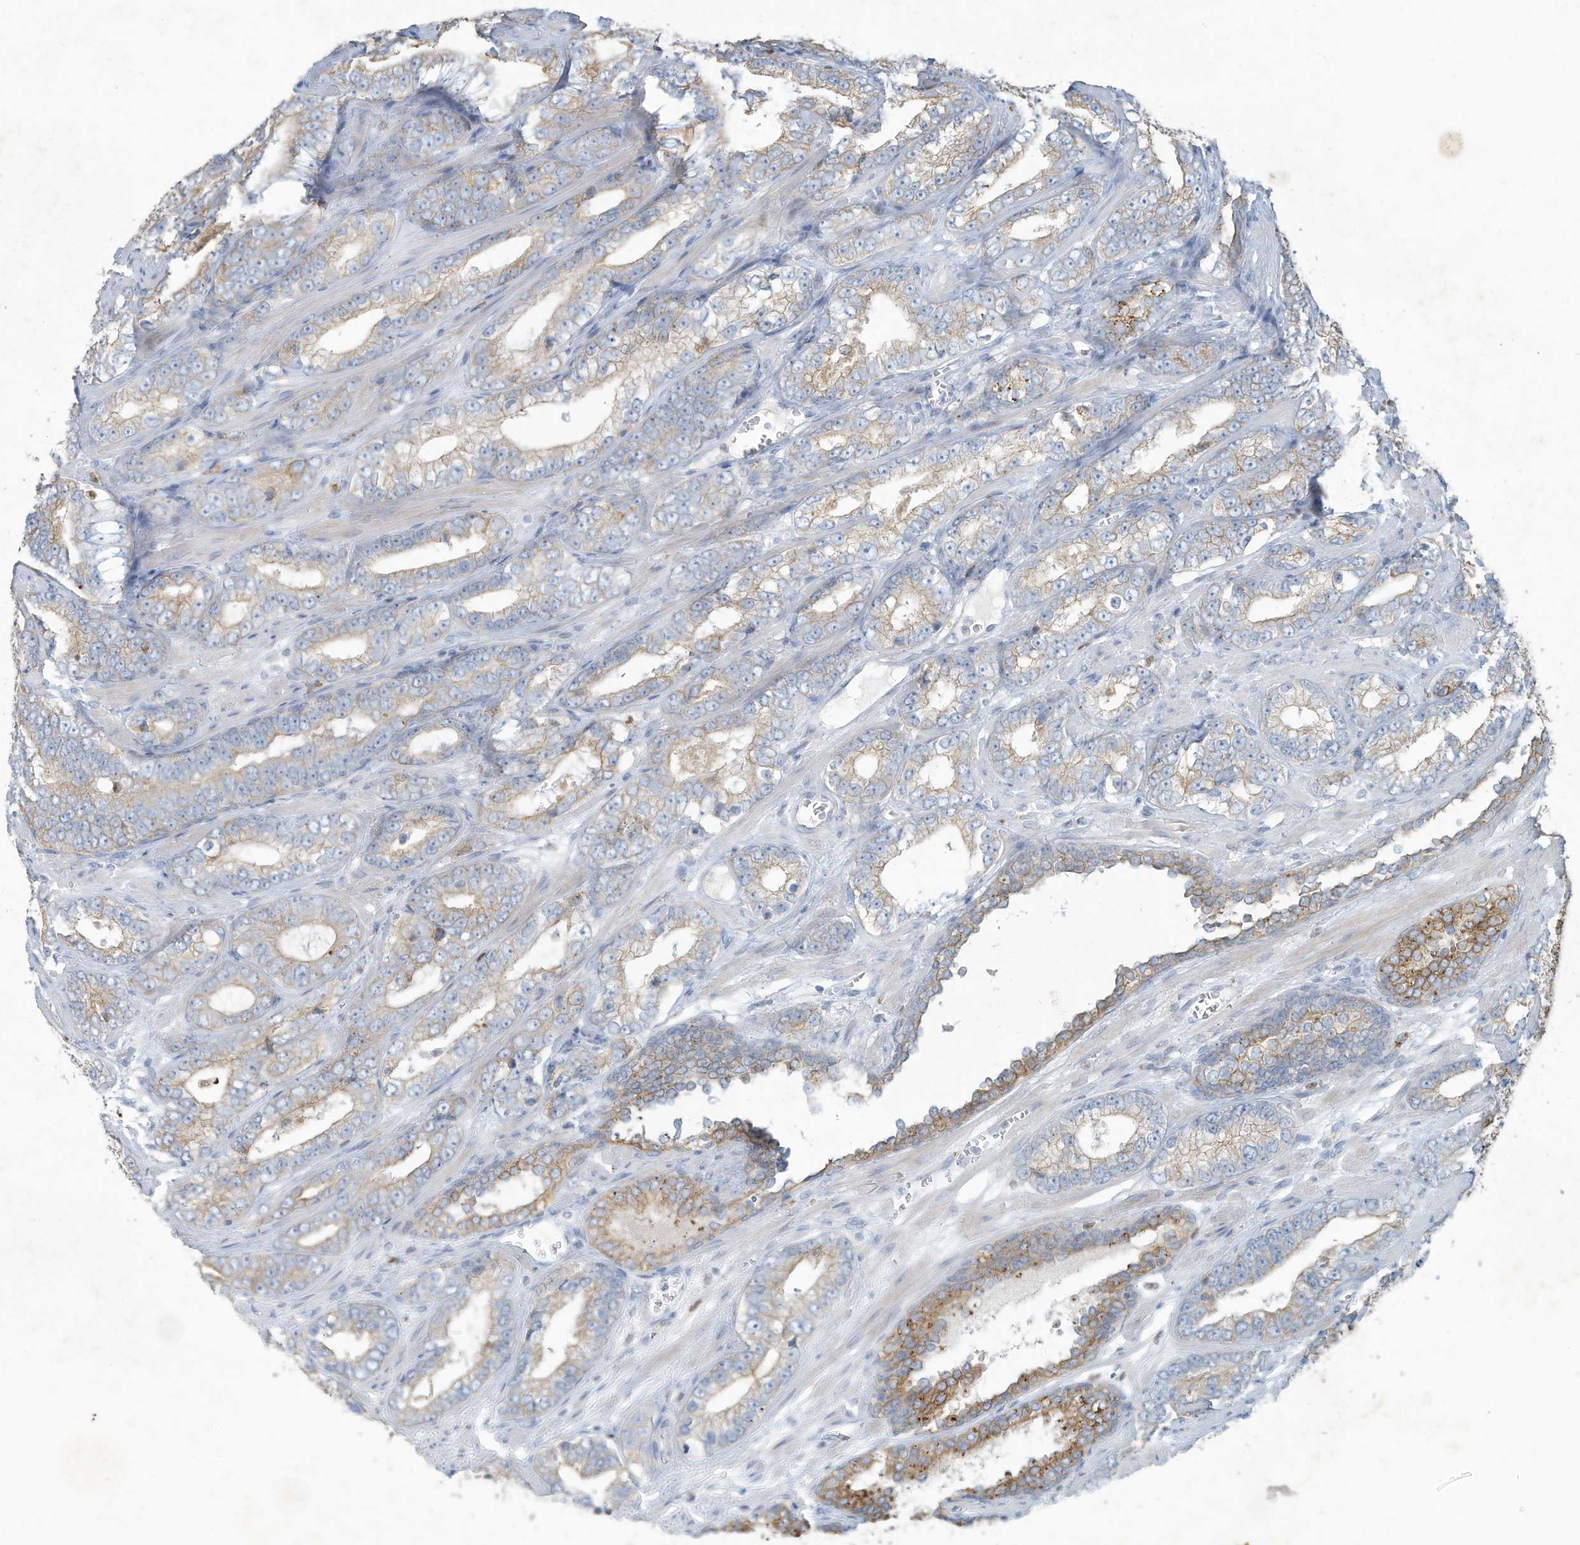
{"staining": {"intensity": "weak", "quantity": ">75%", "location": "cytoplasmic/membranous"}, "tissue": "prostate cancer", "cell_type": "Tumor cells", "image_type": "cancer", "snomed": [{"axis": "morphology", "description": "Adenocarcinoma, High grade"}, {"axis": "topography", "description": "Prostate"}], "caption": "Prostate cancer was stained to show a protein in brown. There is low levels of weak cytoplasmic/membranous positivity in about >75% of tumor cells. (Stains: DAB in brown, nuclei in blue, Microscopy: brightfield microscopy at high magnification).", "gene": "TUBE1", "patient": {"sex": "male", "age": 62}}